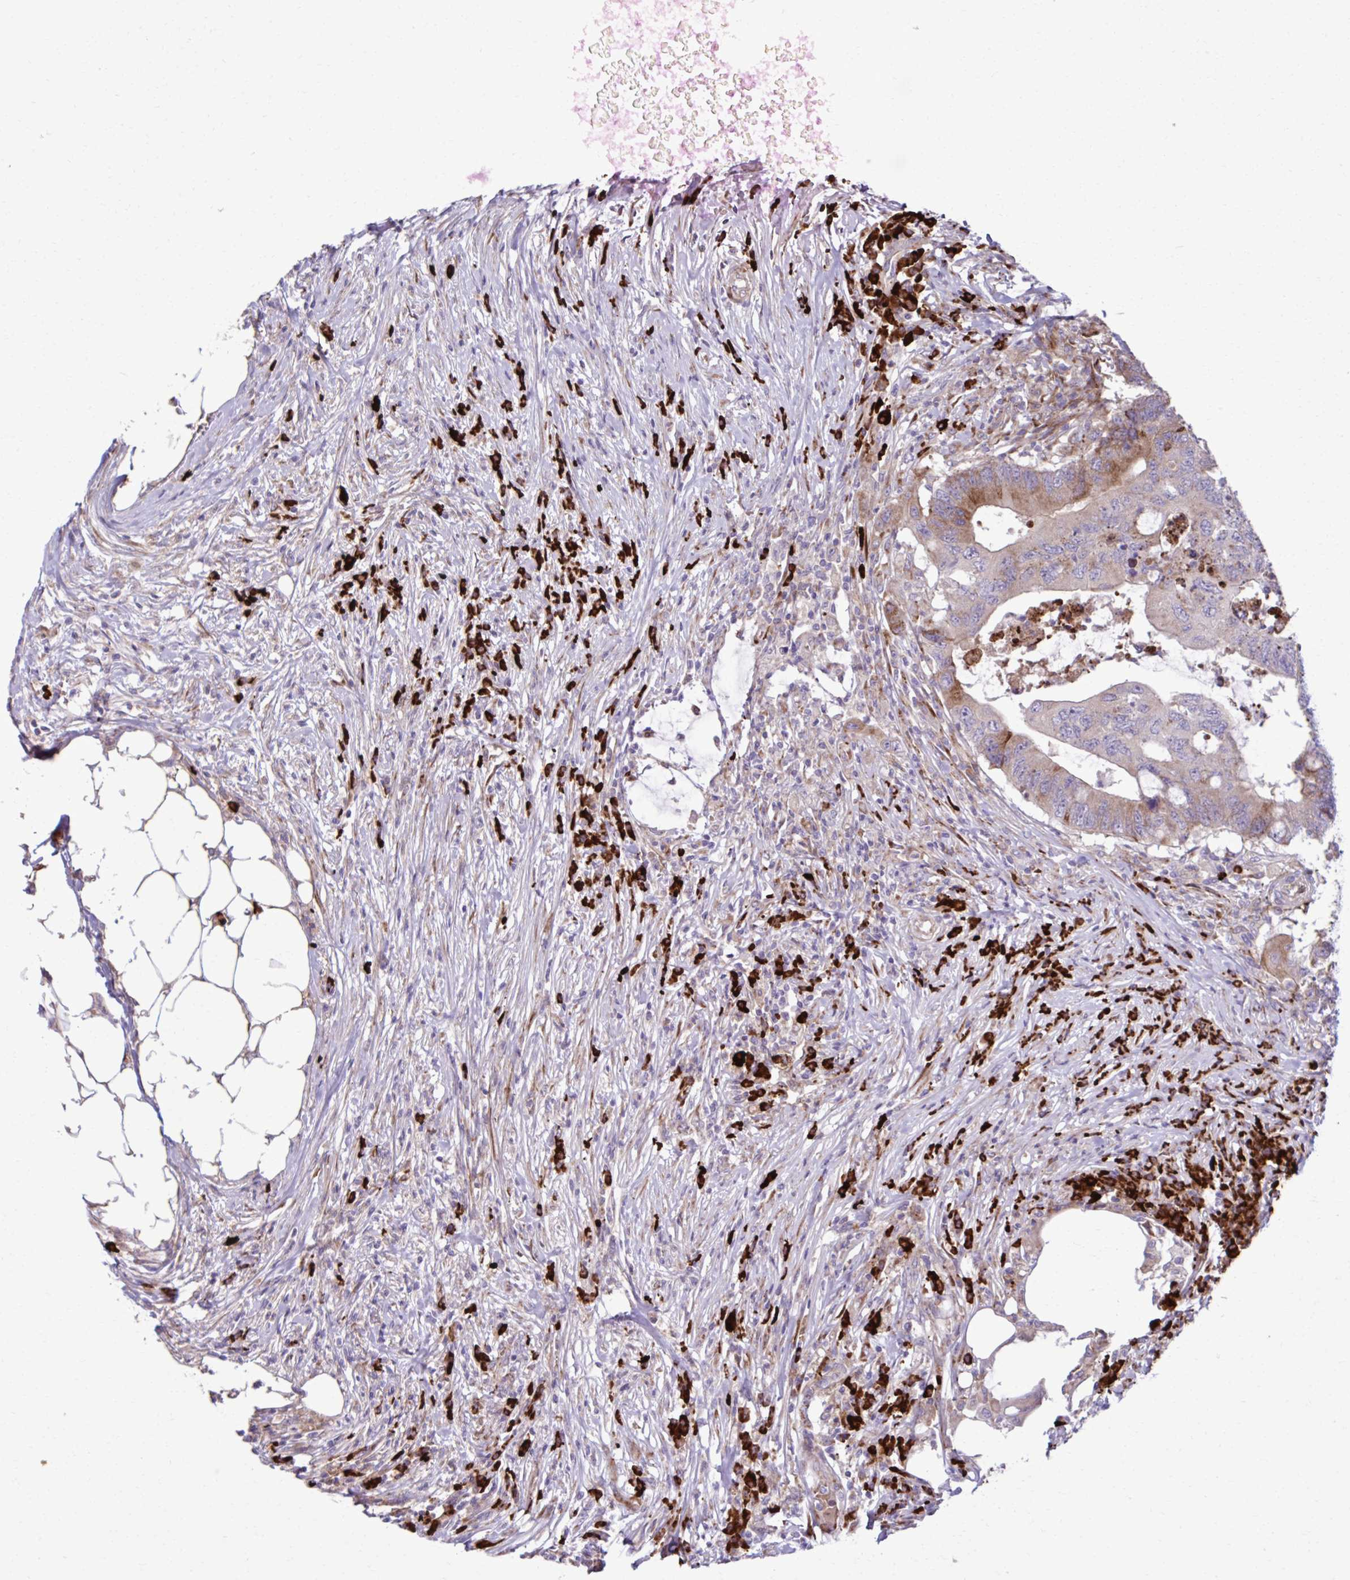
{"staining": {"intensity": "moderate", "quantity": "<25%", "location": "cytoplasmic/membranous"}, "tissue": "colorectal cancer", "cell_type": "Tumor cells", "image_type": "cancer", "snomed": [{"axis": "morphology", "description": "Adenocarcinoma, NOS"}, {"axis": "topography", "description": "Colon"}], "caption": "Protein staining exhibits moderate cytoplasmic/membranous staining in approximately <25% of tumor cells in colorectal cancer (adenocarcinoma).", "gene": "LIMS1", "patient": {"sex": "male", "age": 71}}